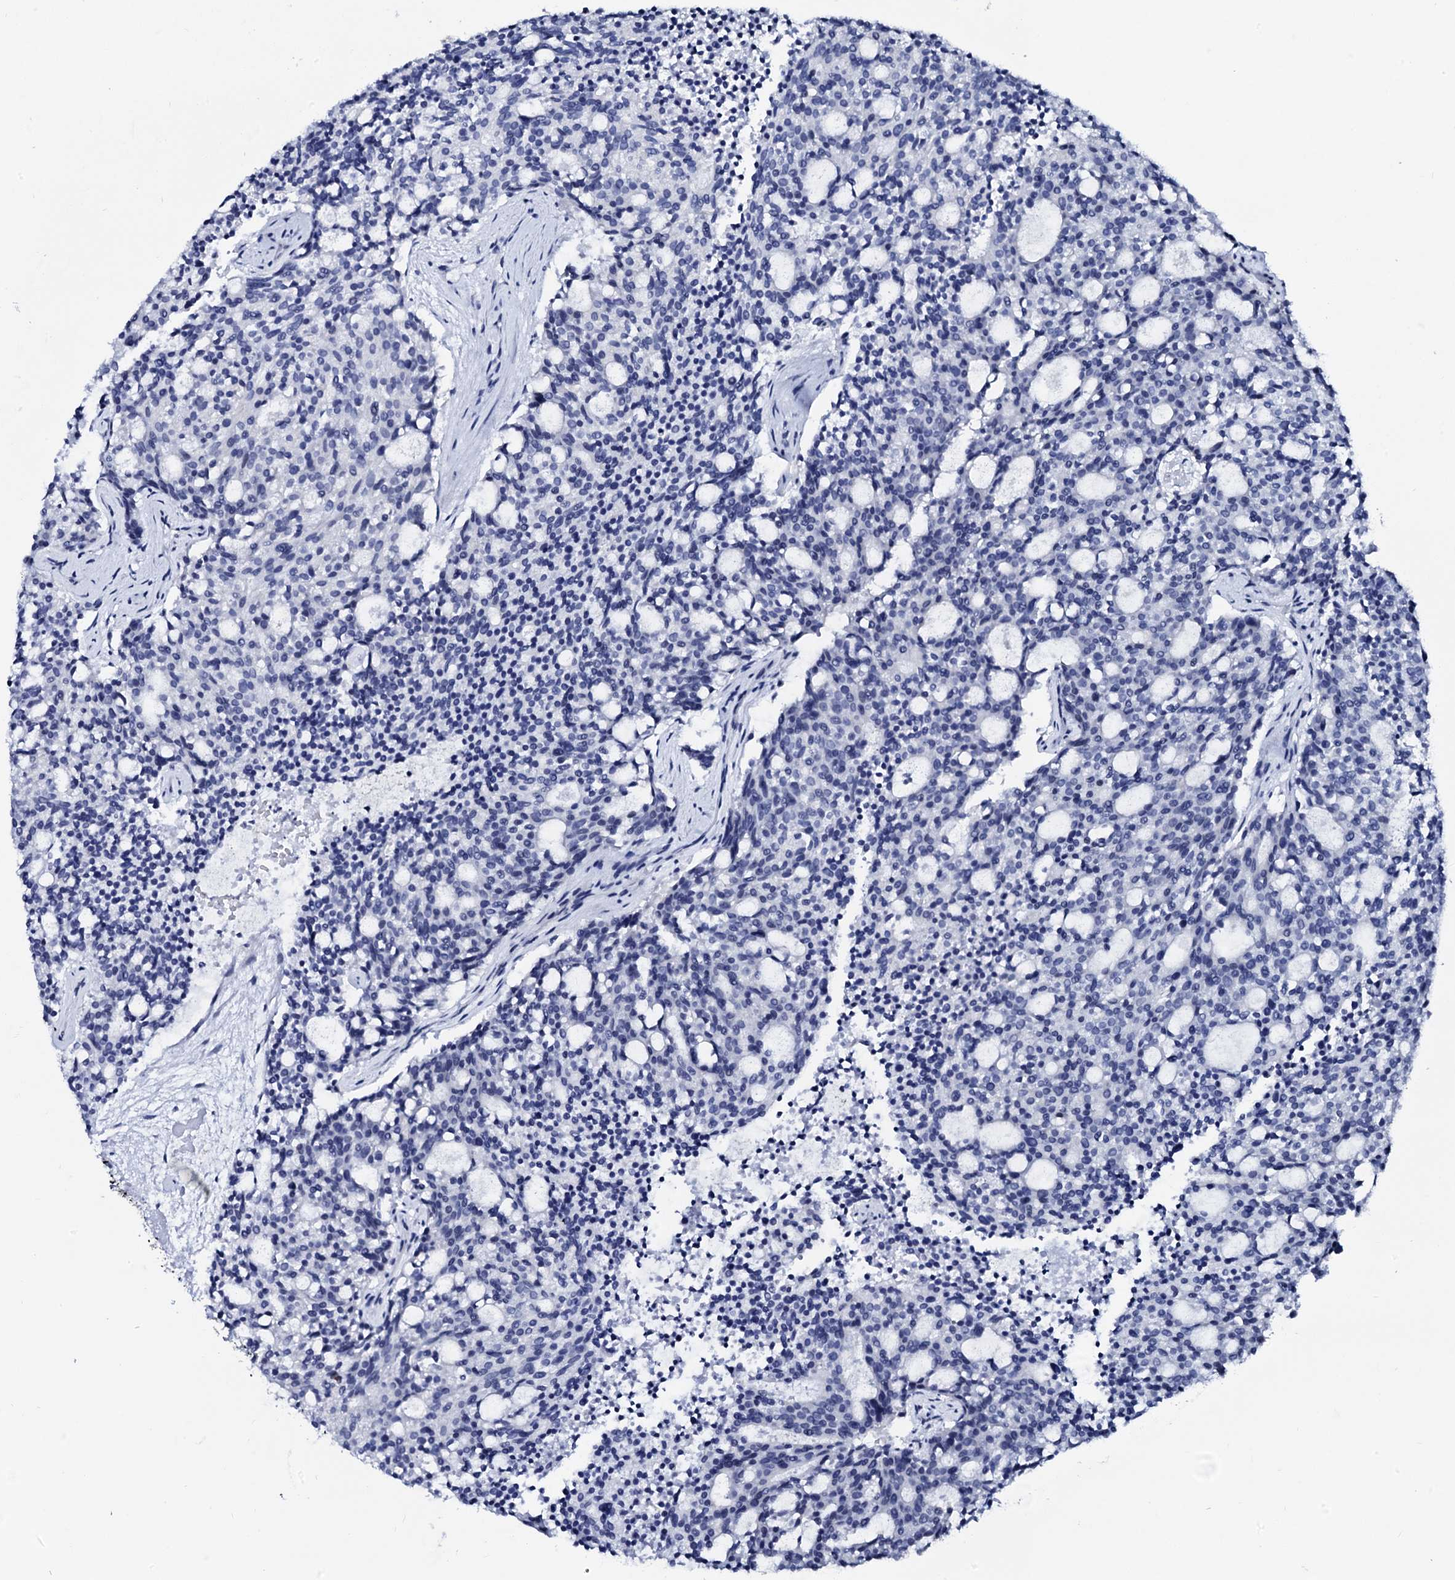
{"staining": {"intensity": "negative", "quantity": "none", "location": "none"}, "tissue": "carcinoid", "cell_type": "Tumor cells", "image_type": "cancer", "snomed": [{"axis": "morphology", "description": "Carcinoid, malignant, NOS"}, {"axis": "topography", "description": "Pancreas"}], "caption": "Protein analysis of carcinoid (malignant) demonstrates no significant positivity in tumor cells.", "gene": "SPATA19", "patient": {"sex": "female", "age": 54}}